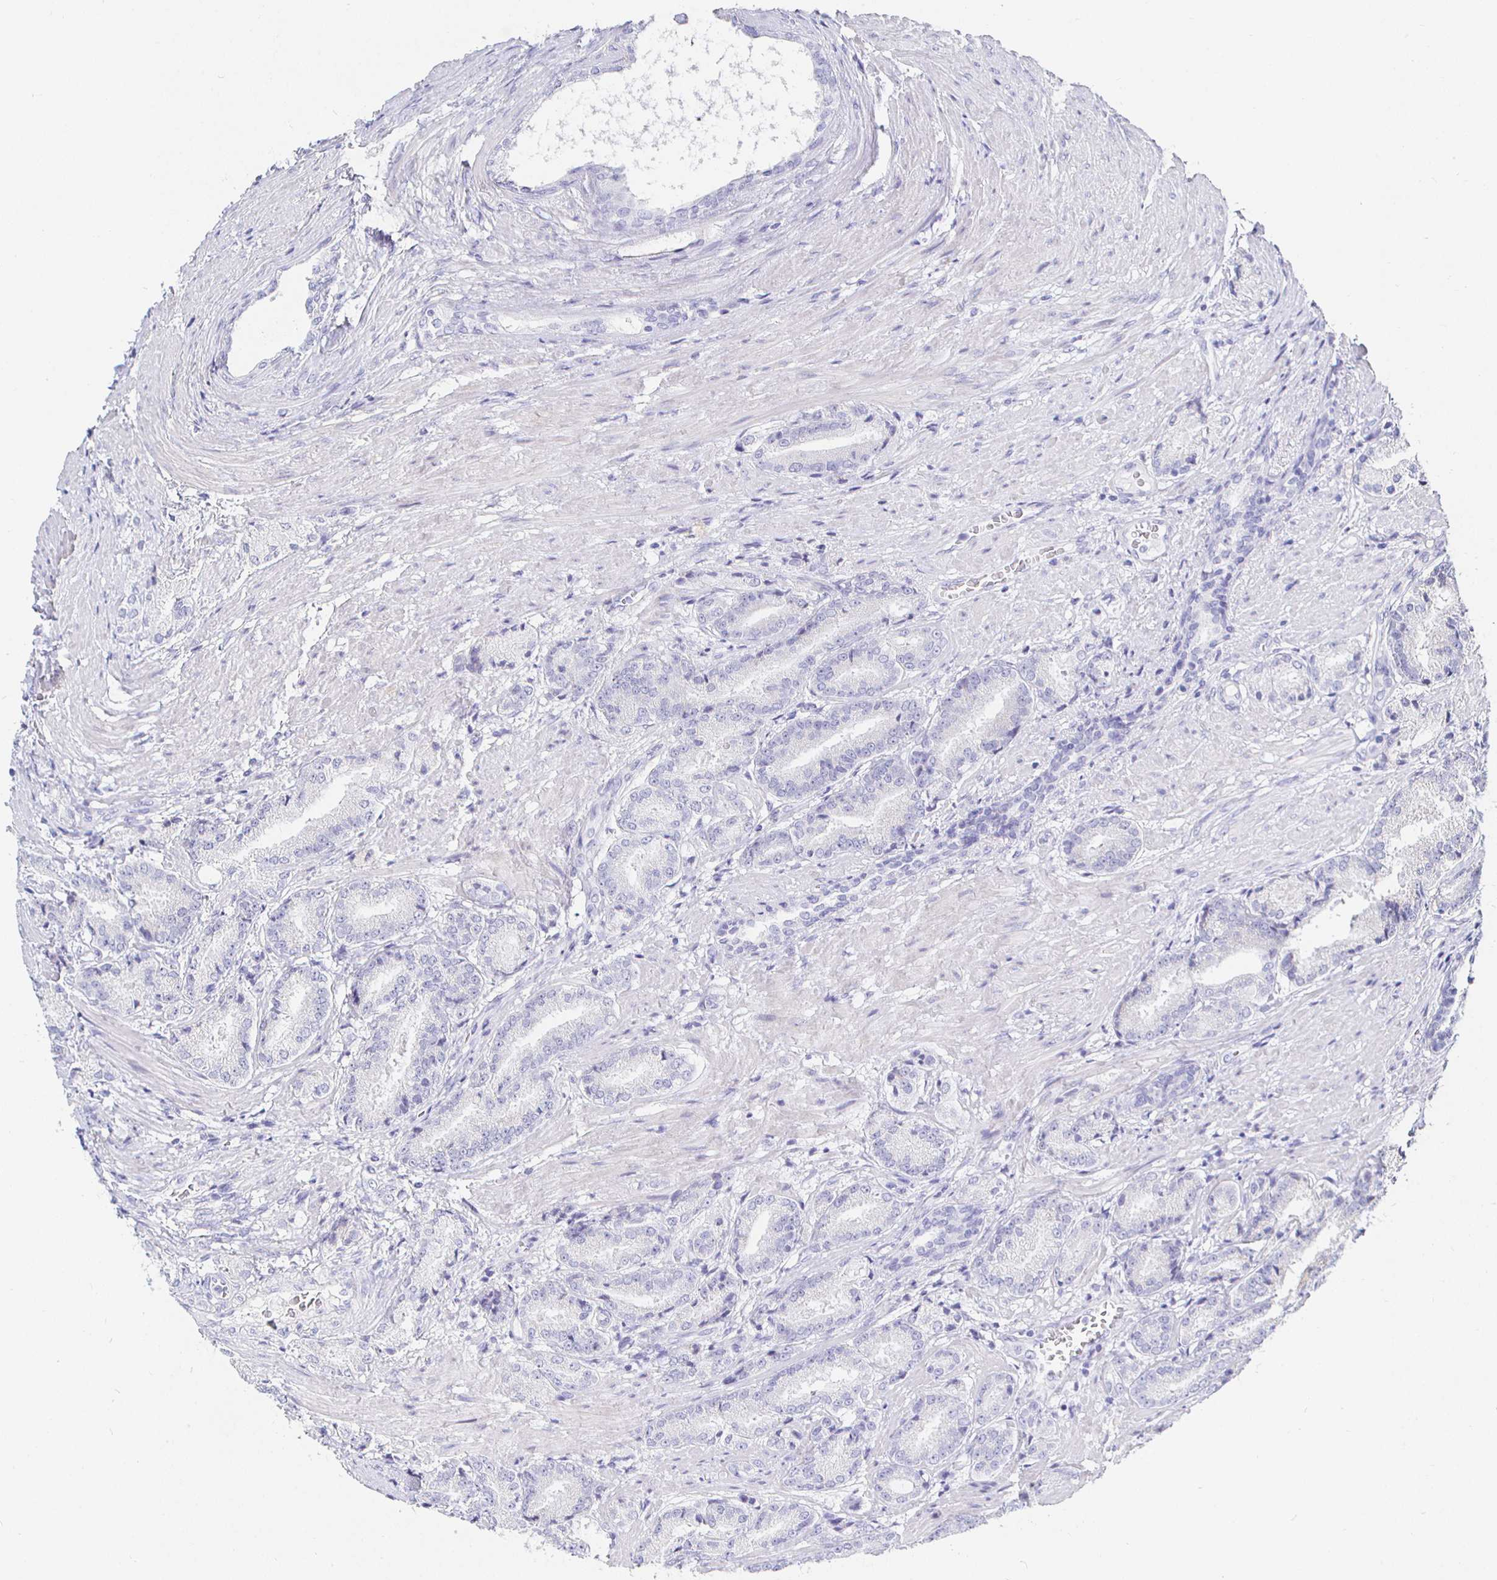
{"staining": {"intensity": "negative", "quantity": "none", "location": "none"}, "tissue": "prostate cancer", "cell_type": "Tumor cells", "image_type": "cancer", "snomed": [{"axis": "morphology", "description": "Adenocarcinoma, High grade"}, {"axis": "topography", "description": "Prostate and seminal vesicle, NOS"}], "caption": "DAB (3,3'-diaminobenzidine) immunohistochemical staining of human high-grade adenocarcinoma (prostate) demonstrates no significant expression in tumor cells.", "gene": "CR2", "patient": {"sex": "male", "age": 61}}